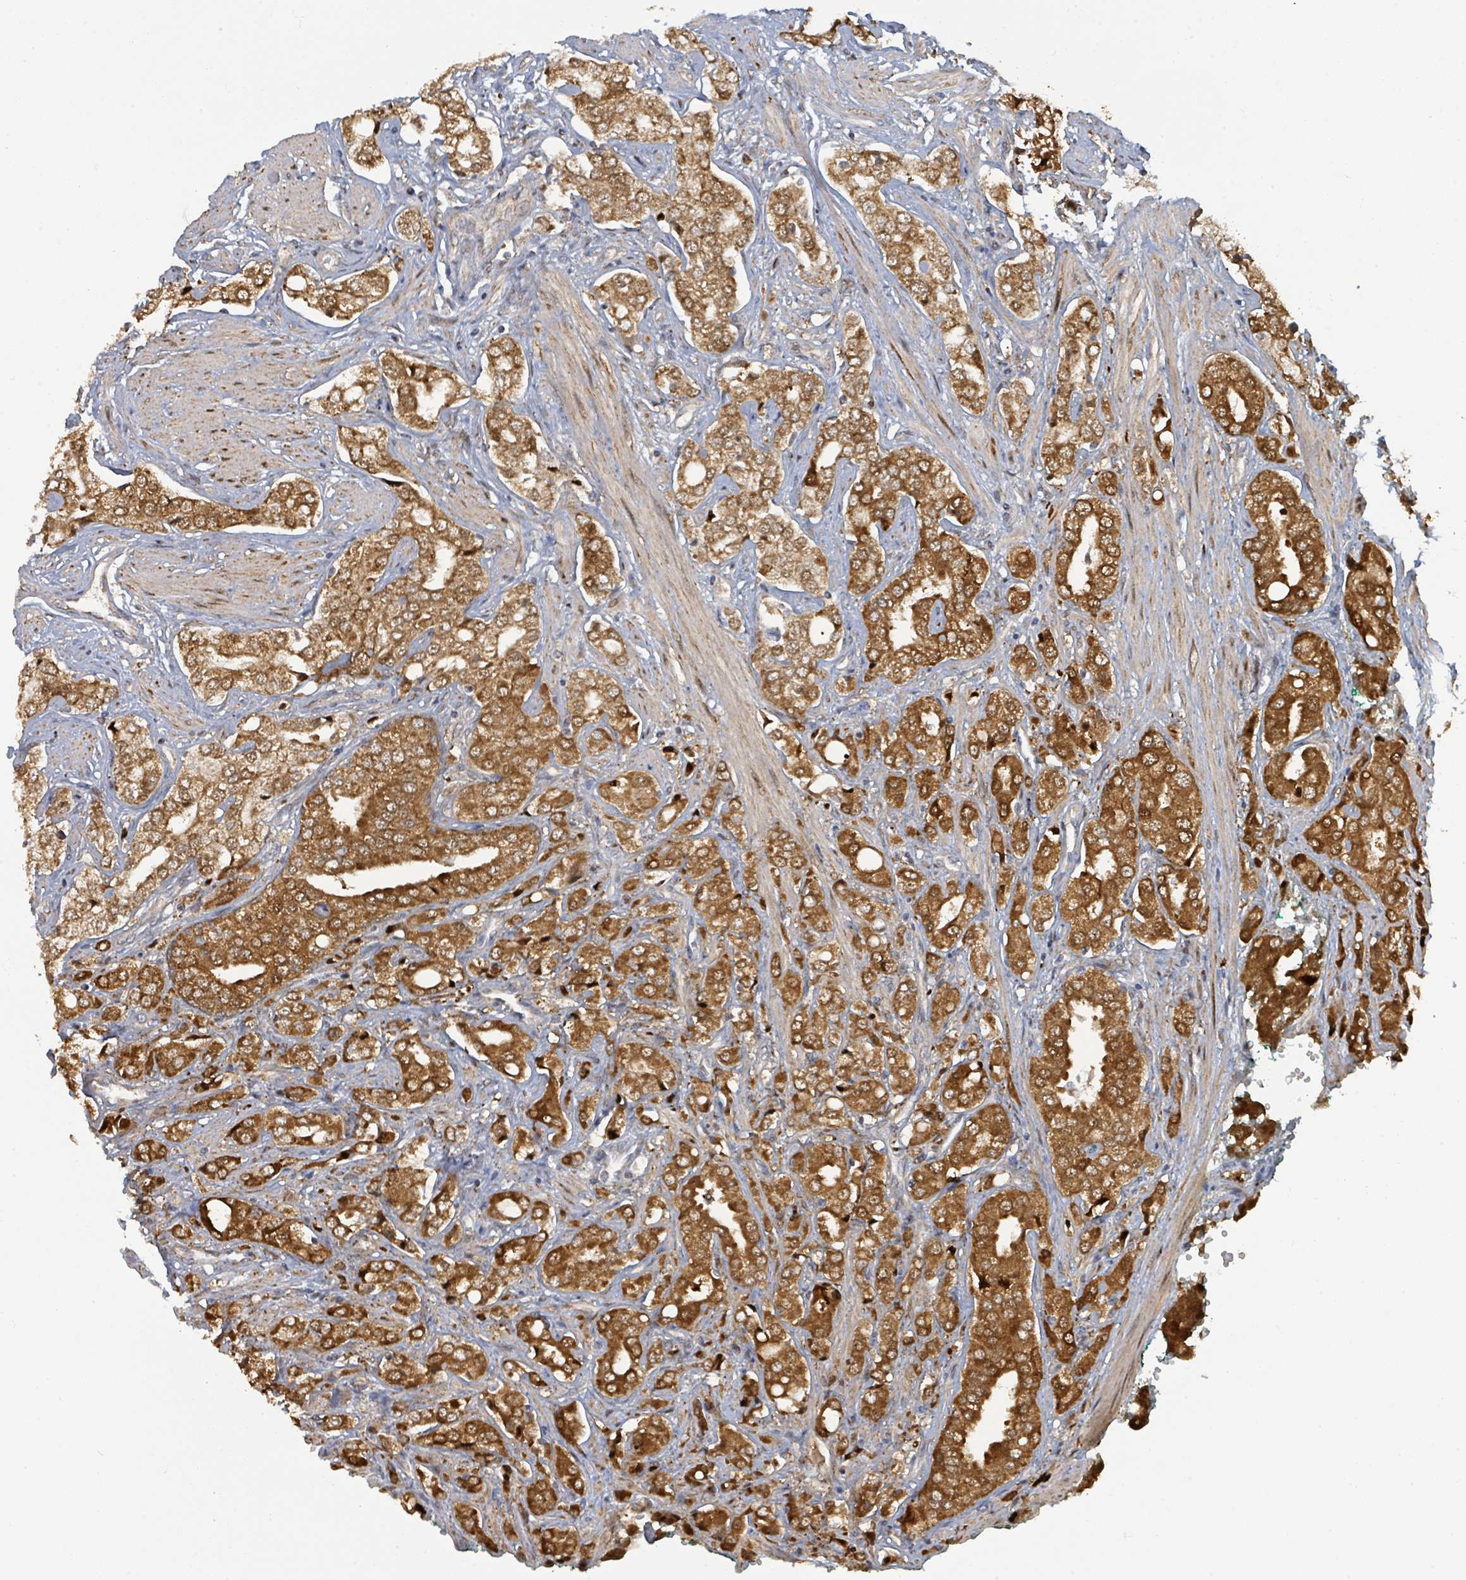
{"staining": {"intensity": "strong", "quantity": ">75%", "location": "cytoplasmic/membranous"}, "tissue": "prostate cancer", "cell_type": "Tumor cells", "image_type": "cancer", "snomed": [{"axis": "morphology", "description": "Adenocarcinoma, High grade"}, {"axis": "topography", "description": "Prostate"}], "caption": "High-magnification brightfield microscopy of prostate cancer (high-grade adenocarcinoma) stained with DAB (brown) and counterstained with hematoxylin (blue). tumor cells exhibit strong cytoplasmic/membranous expression is seen in about>75% of cells. Nuclei are stained in blue.", "gene": "PSMB7", "patient": {"sex": "male", "age": 71}}